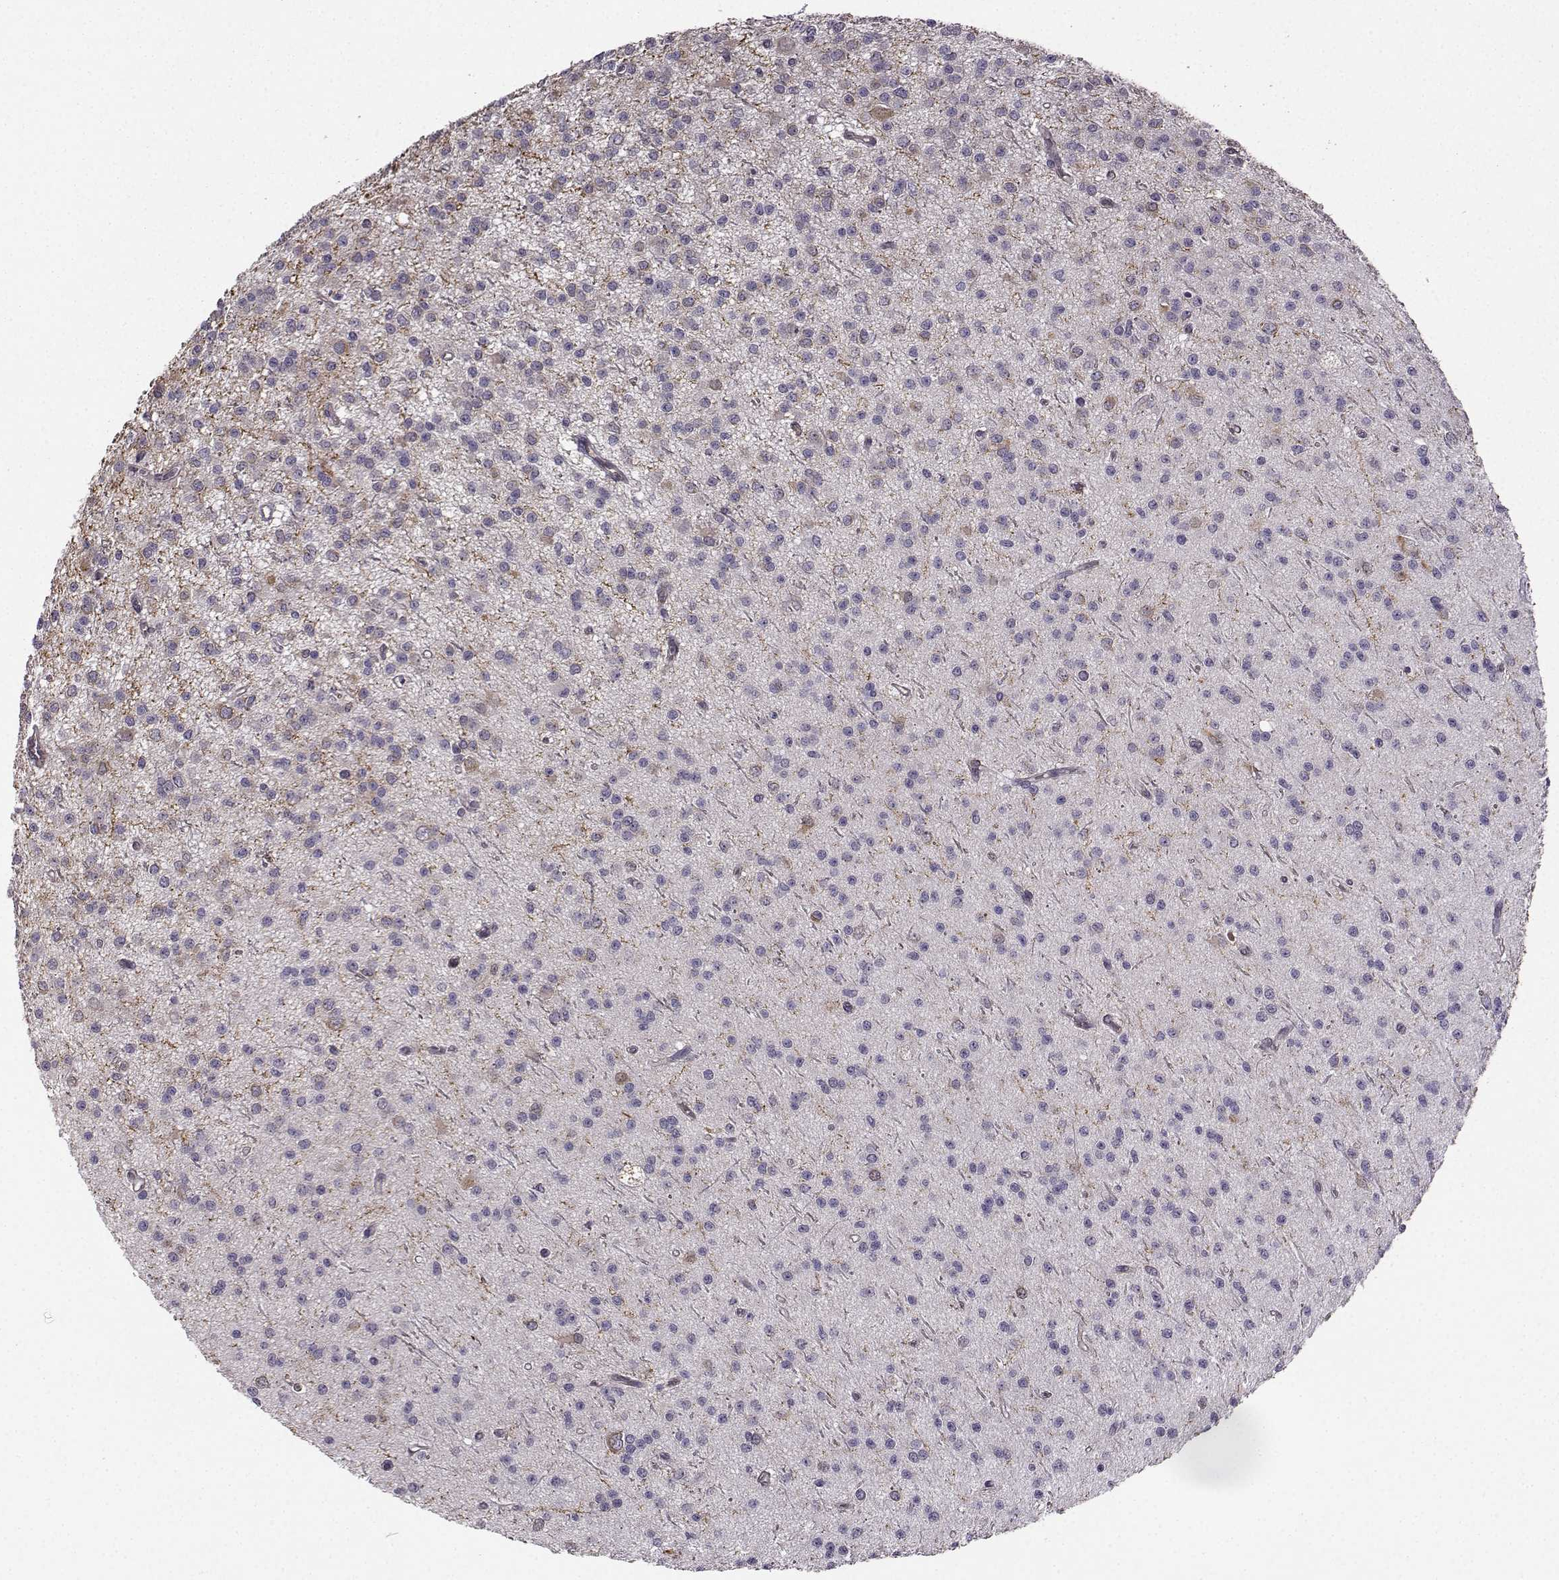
{"staining": {"intensity": "negative", "quantity": "none", "location": "none"}, "tissue": "glioma", "cell_type": "Tumor cells", "image_type": "cancer", "snomed": [{"axis": "morphology", "description": "Glioma, malignant, Low grade"}, {"axis": "topography", "description": "Brain"}], "caption": "A high-resolution photomicrograph shows immunohistochemistry staining of low-grade glioma (malignant), which displays no significant positivity in tumor cells.", "gene": "NQO1", "patient": {"sex": "male", "age": 27}}